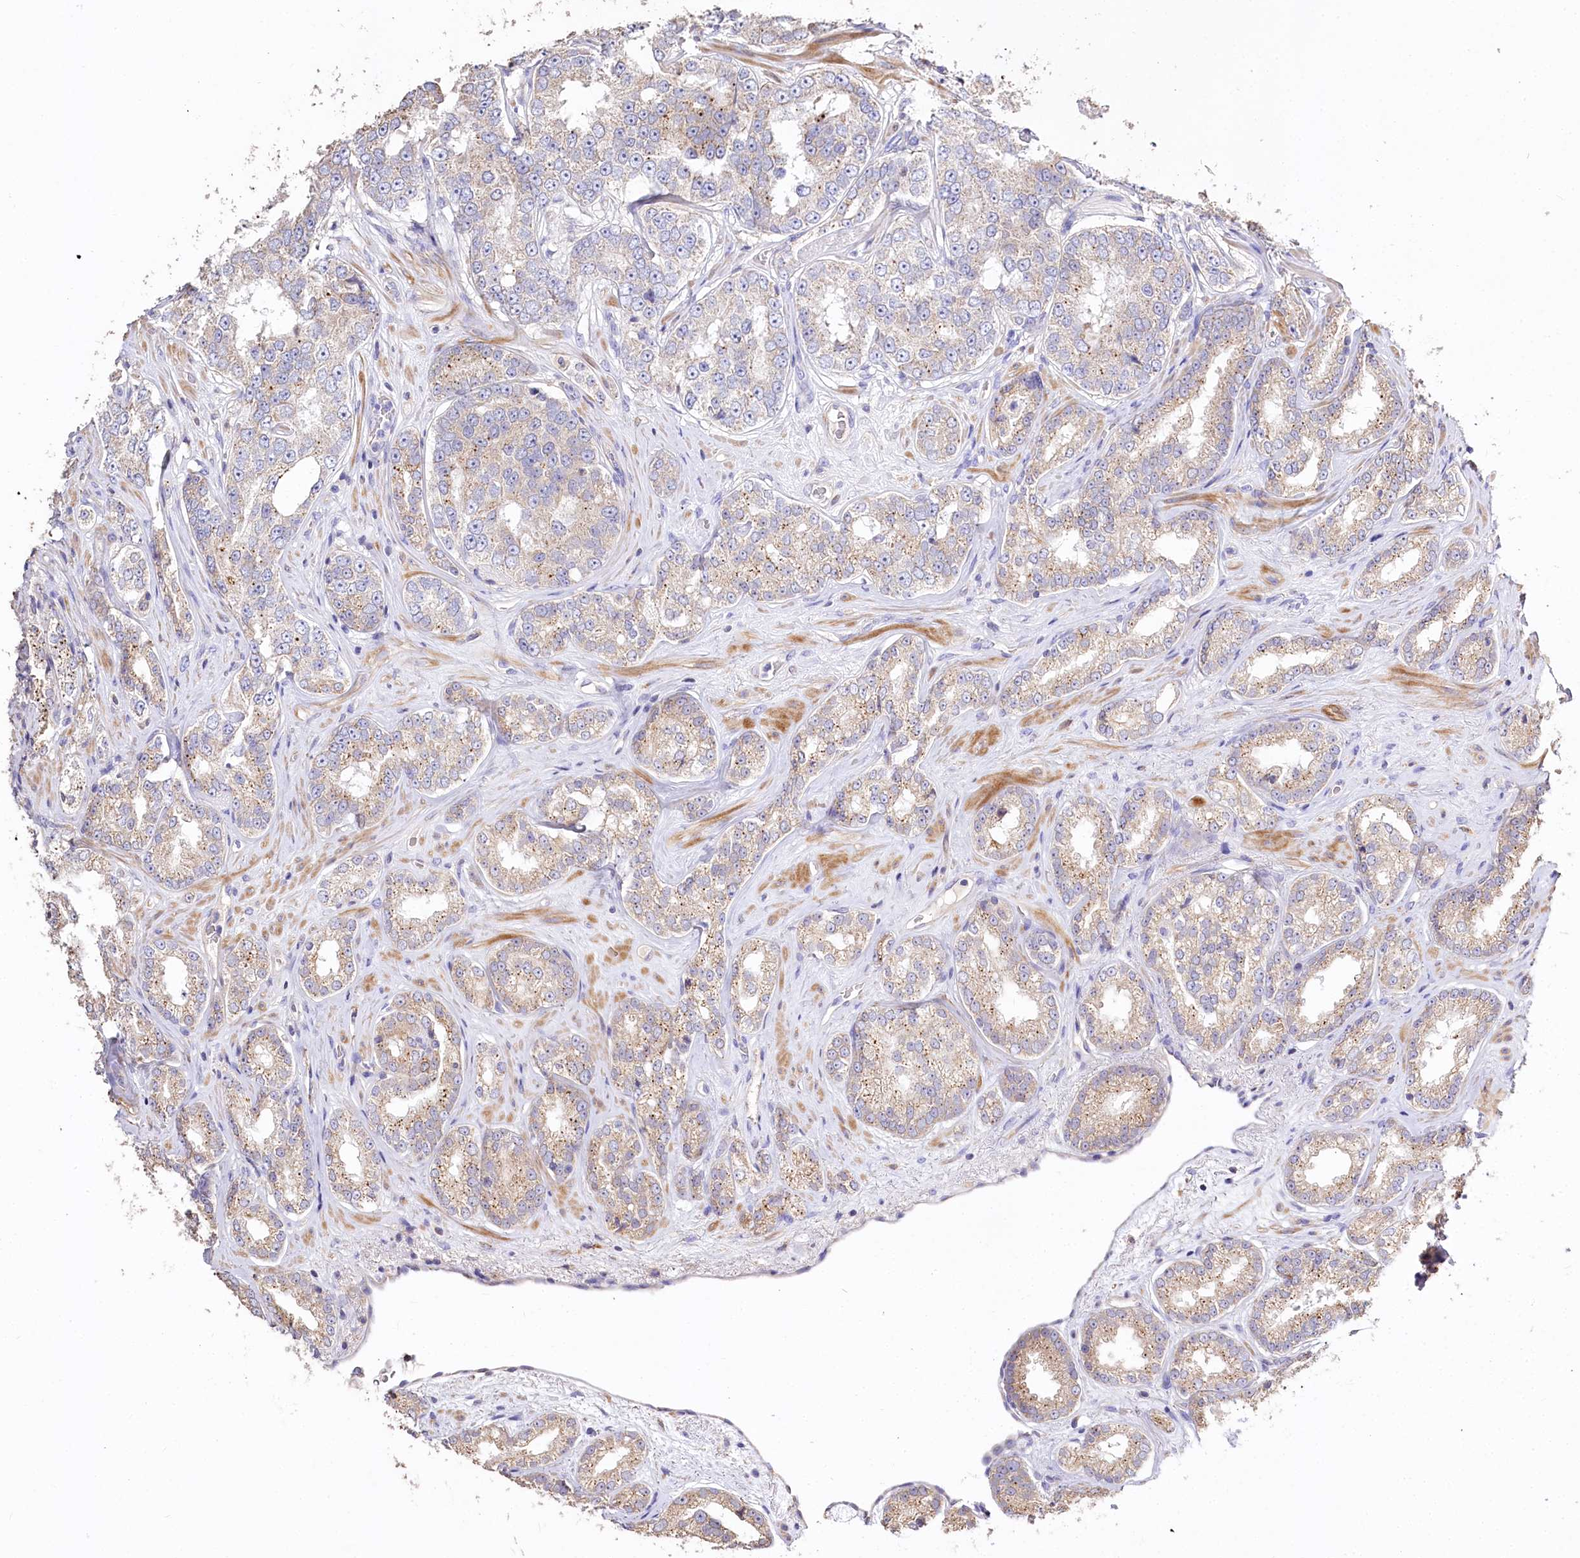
{"staining": {"intensity": "weak", "quantity": "25%-75%", "location": "cytoplasmic/membranous"}, "tissue": "prostate cancer", "cell_type": "Tumor cells", "image_type": "cancer", "snomed": [{"axis": "morphology", "description": "Normal tissue, NOS"}, {"axis": "morphology", "description": "Adenocarcinoma, High grade"}, {"axis": "topography", "description": "Prostate"}], "caption": "This micrograph exhibits immunohistochemistry (IHC) staining of prostate high-grade adenocarcinoma, with low weak cytoplasmic/membranous staining in approximately 25%-75% of tumor cells.", "gene": "PTER", "patient": {"sex": "male", "age": 83}}